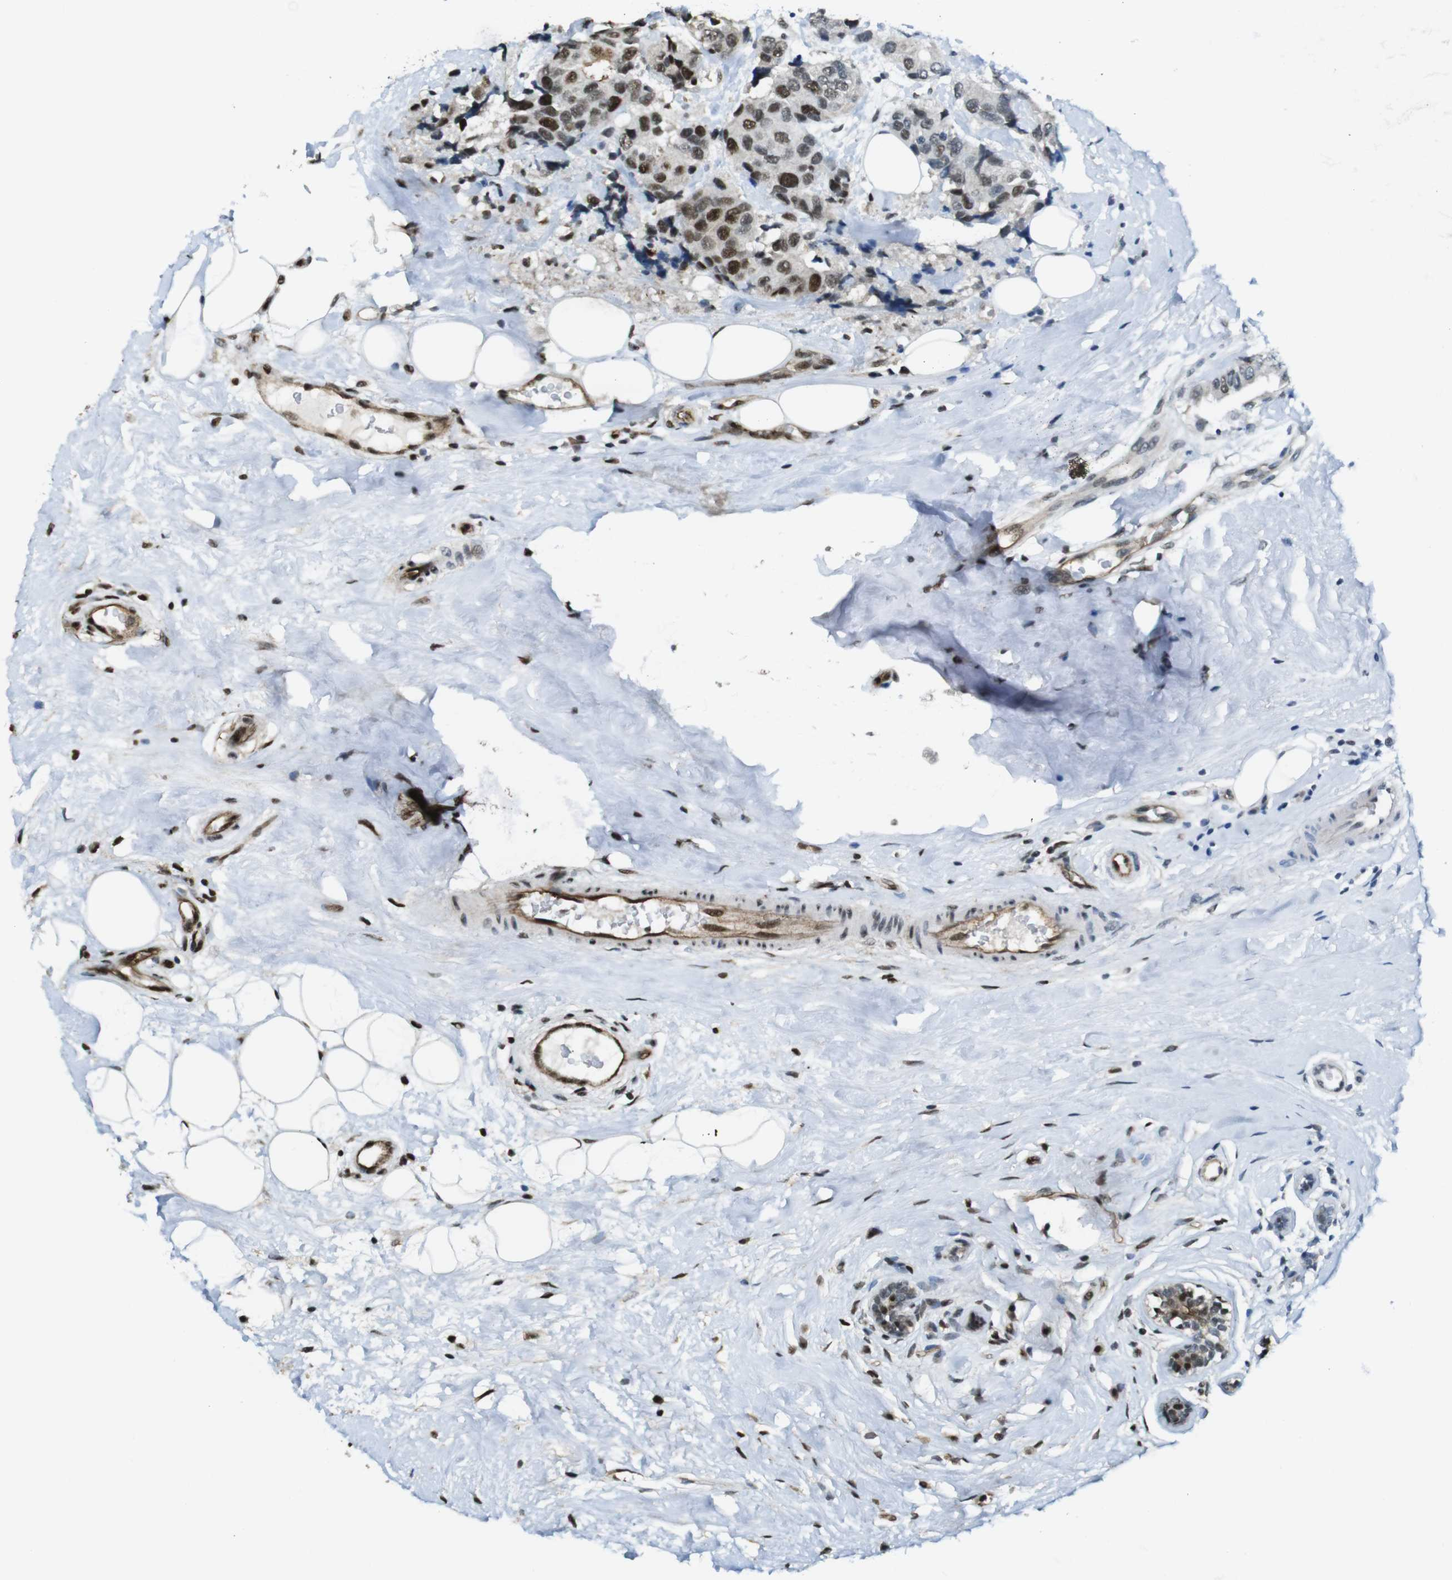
{"staining": {"intensity": "weak", "quantity": ">75%", "location": "nuclear"}, "tissue": "breast cancer", "cell_type": "Tumor cells", "image_type": "cancer", "snomed": [{"axis": "morphology", "description": "Normal tissue, NOS"}, {"axis": "morphology", "description": "Duct carcinoma"}, {"axis": "topography", "description": "Breast"}], "caption": "This micrograph displays immunohistochemistry (IHC) staining of breast intraductal carcinoma, with low weak nuclear staining in approximately >75% of tumor cells.", "gene": "CSNK2B", "patient": {"sex": "female", "age": 39}}